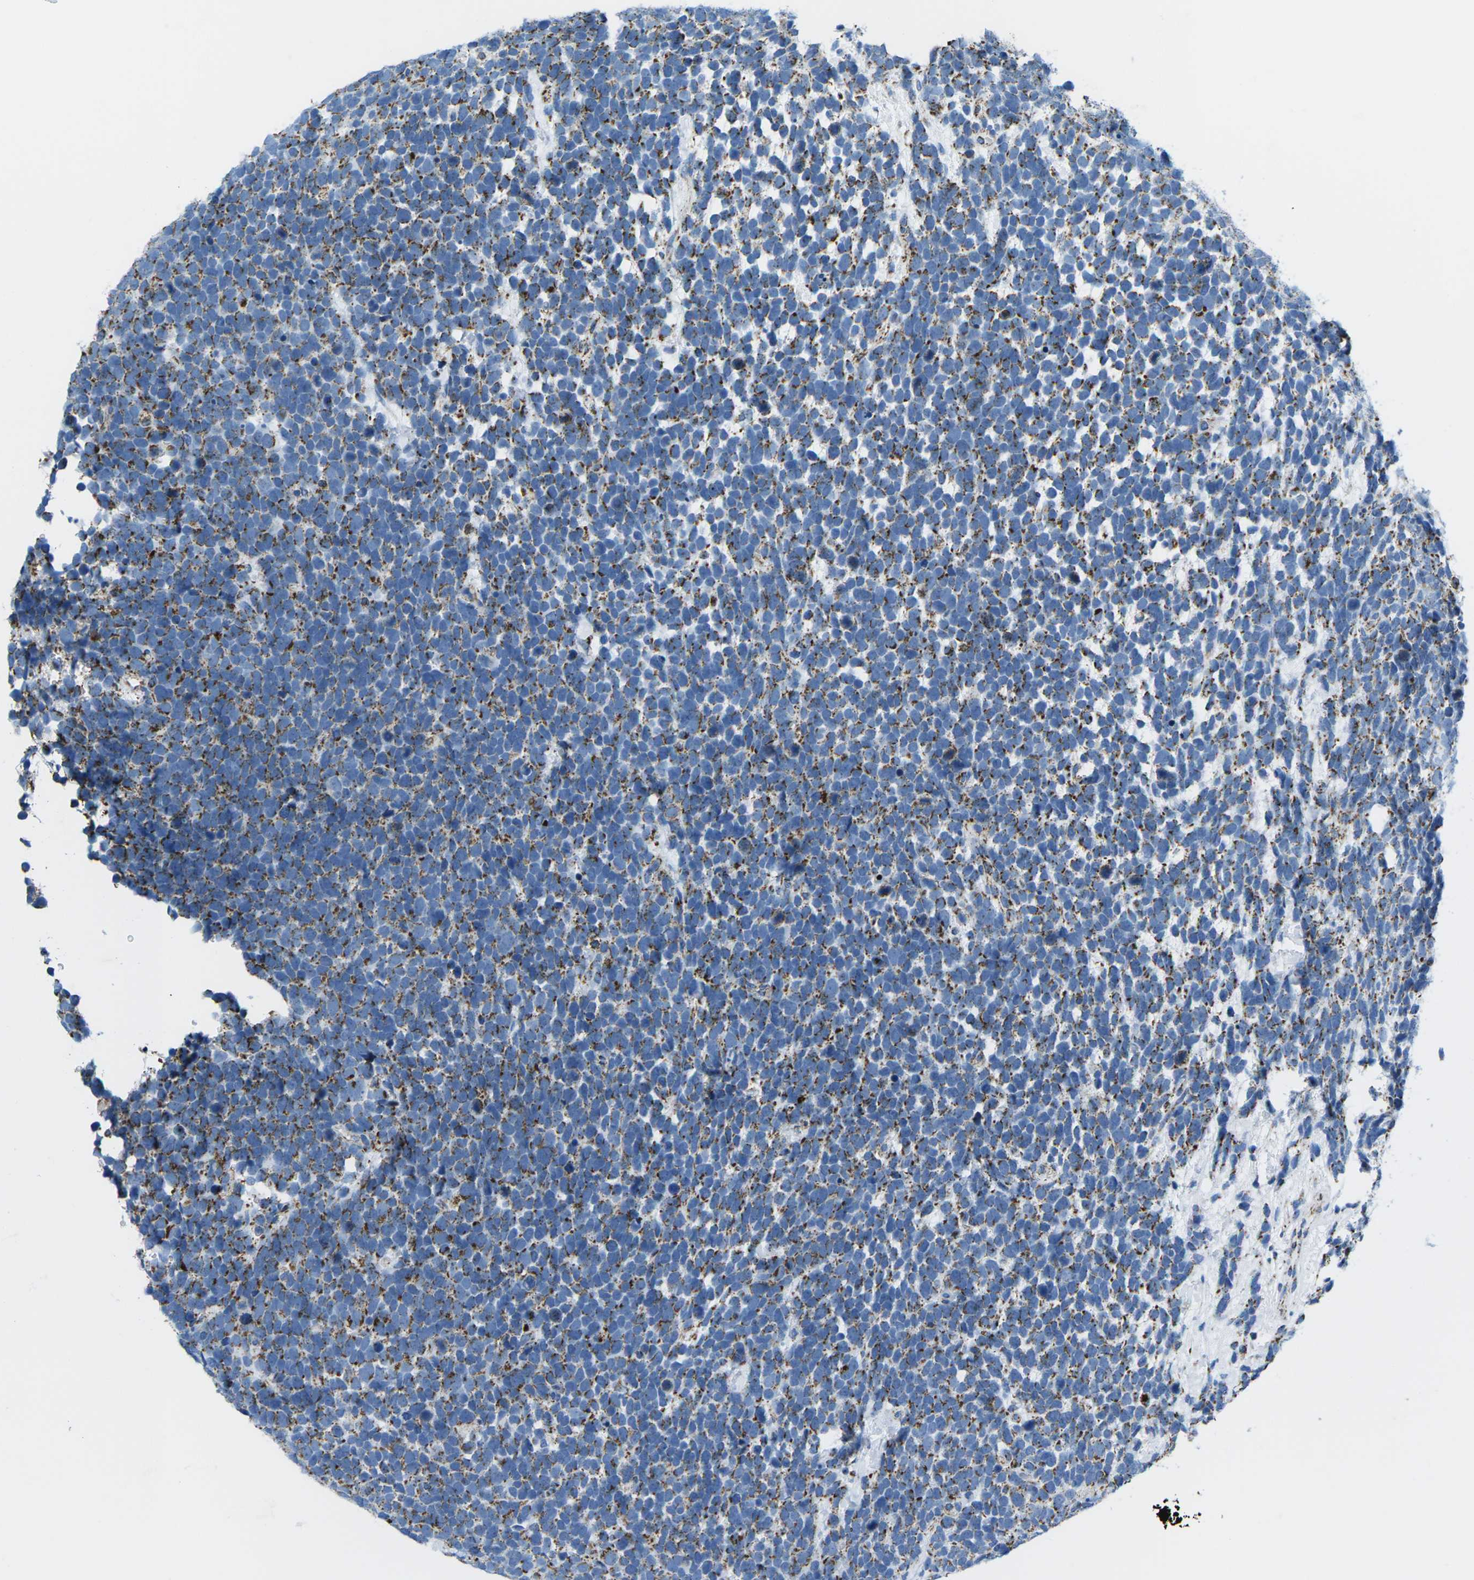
{"staining": {"intensity": "moderate", "quantity": "25%-75%", "location": "cytoplasmic/membranous"}, "tissue": "urothelial cancer", "cell_type": "Tumor cells", "image_type": "cancer", "snomed": [{"axis": "morphology", "description": "Urothelial carcinoma, High grade"}, {"axis": "topography", "description": "Urinary bladder"}], "caption": "The immunohistochemical stain highlights moderate cytoplasmic/membranous expression in tumor cells of high-grade urothelial carcinoma tissue.", "gene": "COX6C", "patient": {"sex": "female", "age": 82}}